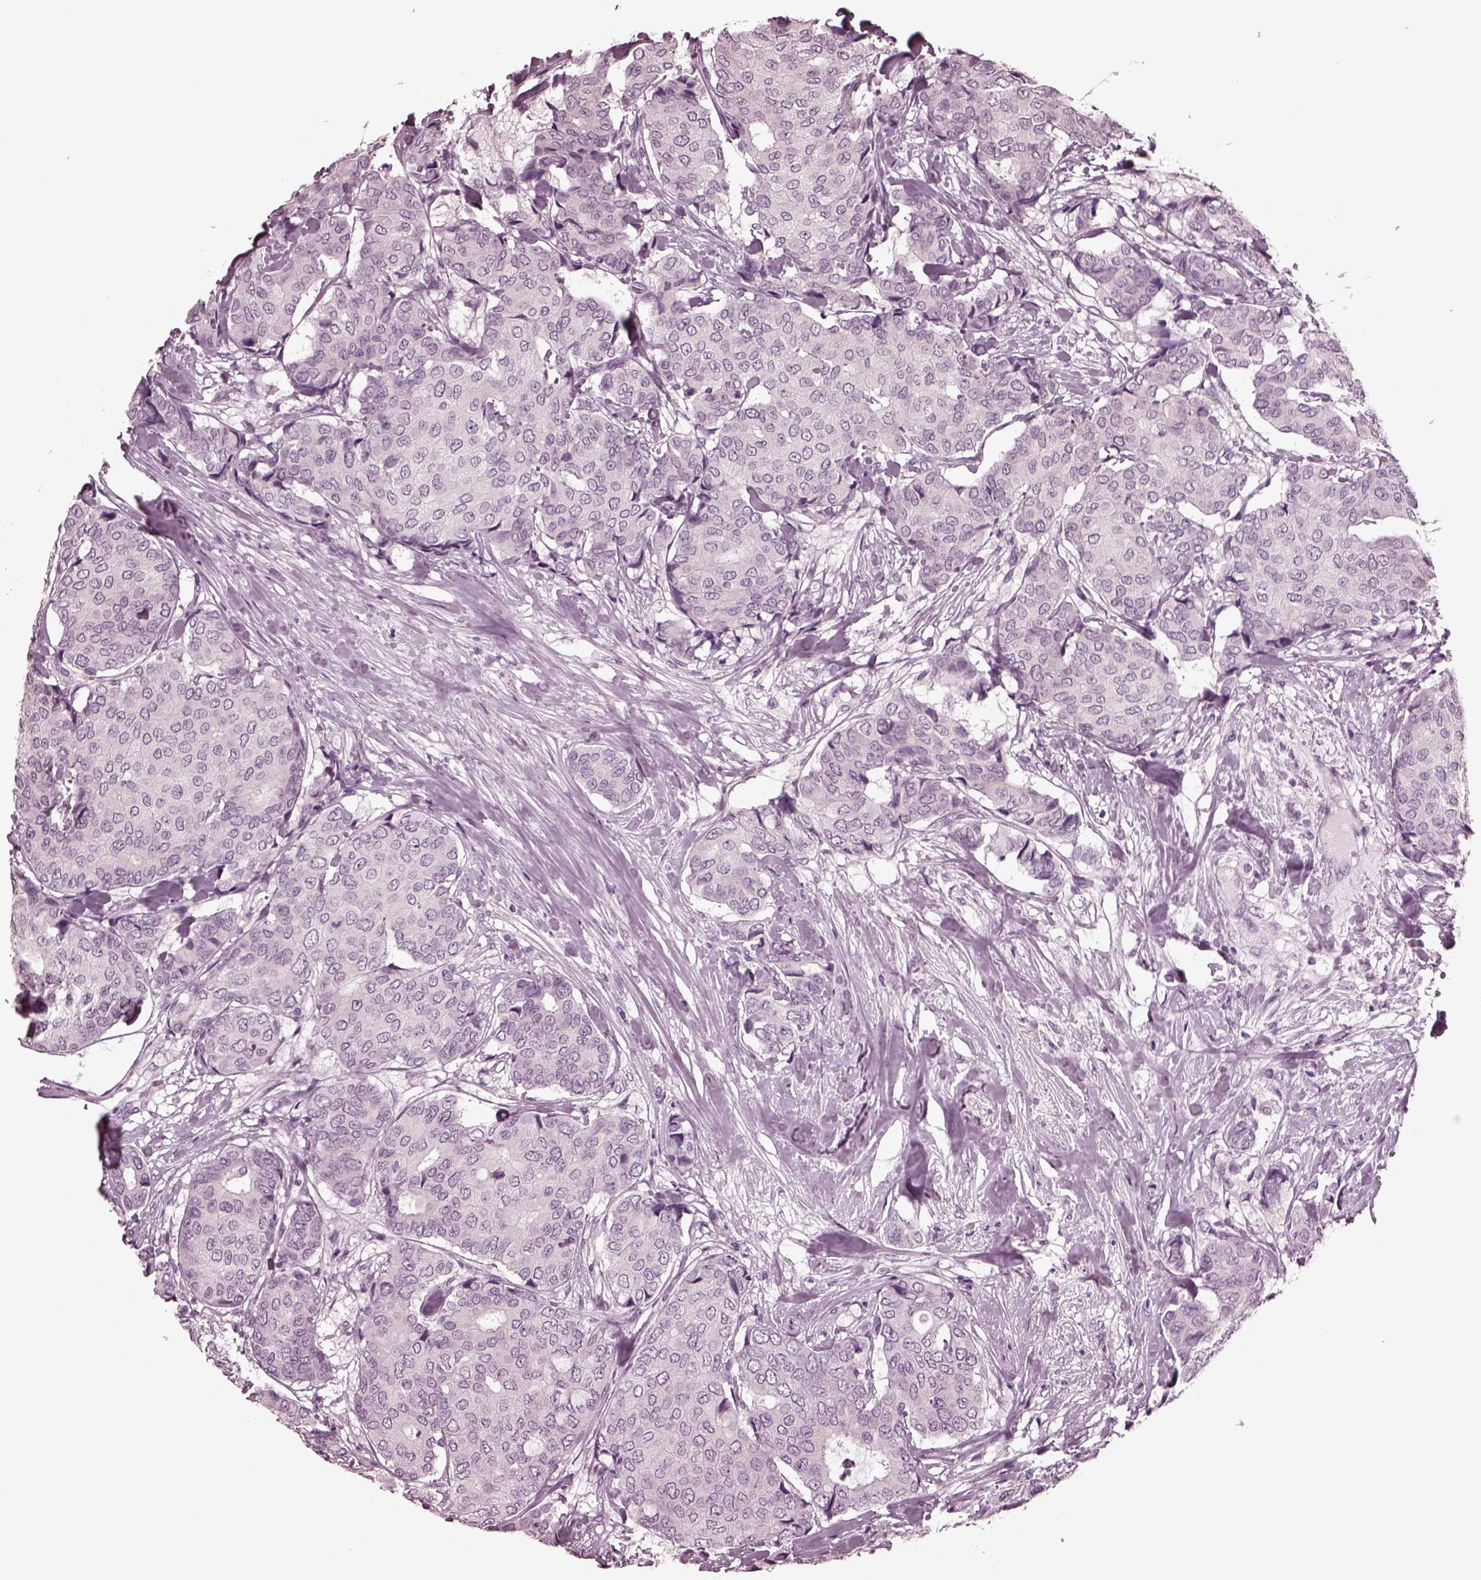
{"staining": {"intensity": "negative", "quantity": "none", "location": "none"}, "tissue": "breast cancer", "cell_type": "Tumor cells", "image_type": "cancer", "snomed": [{"axis": "morphology", "description": "Duct carcinoma"}, {"axis": "topography", "description": "Breast"}], "caption": "This histopathology image is of breast infiltrating ductal carcinoma stained with IHC to label a protein in brown with the nuclei are counter-stained blue. There is no positivity in tumor cells.", "gene": "MIB2", "patient": {"sex": "female", "age": 75}}